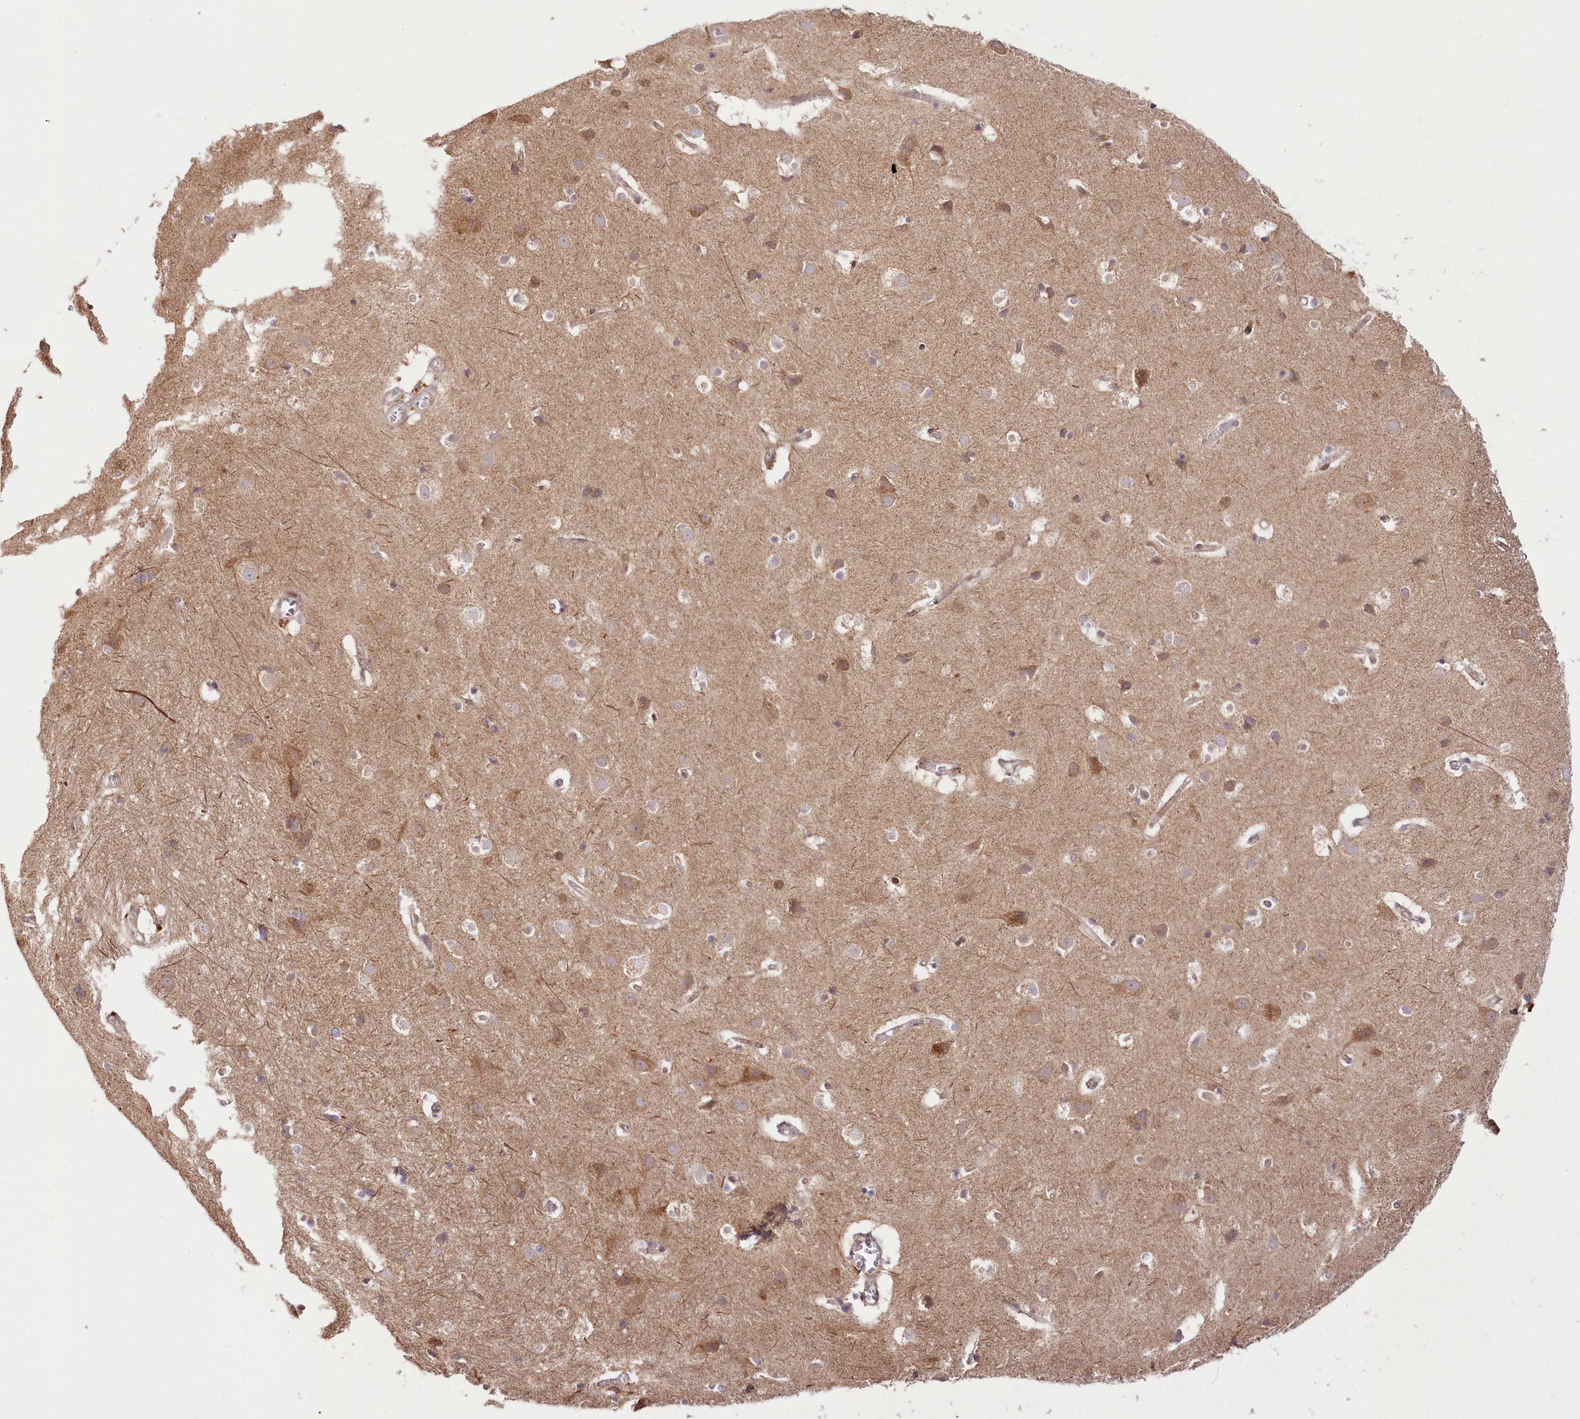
{"staining": {"intensity": "moderate", "quantity": ">75%", "location": "cytoplasmic/membranous"}, "tissue": "cerebral cortex", "cell_type": "Endothelial cells", "image_type": "normal", "snomed": [{"axis": "morphology", "description": "Normal tissue, NOS"}, {"axis": "topography", "description": "Cerebral cortex"}], "caption": "The micrograph reveals staining of unremarkable cerebral cortex, revealing moderate cytoplasmic/membranous protein positivity (brown color) within endothelial cells. The protein of interest is stained brown, and the nuclei are stained in blue (DAB (3,3'-diaminobenzidine) IHC with brightfield microscopy, high magnification).", "gene": "CEP70", "patient": {"sex": "male", "age": 54}}